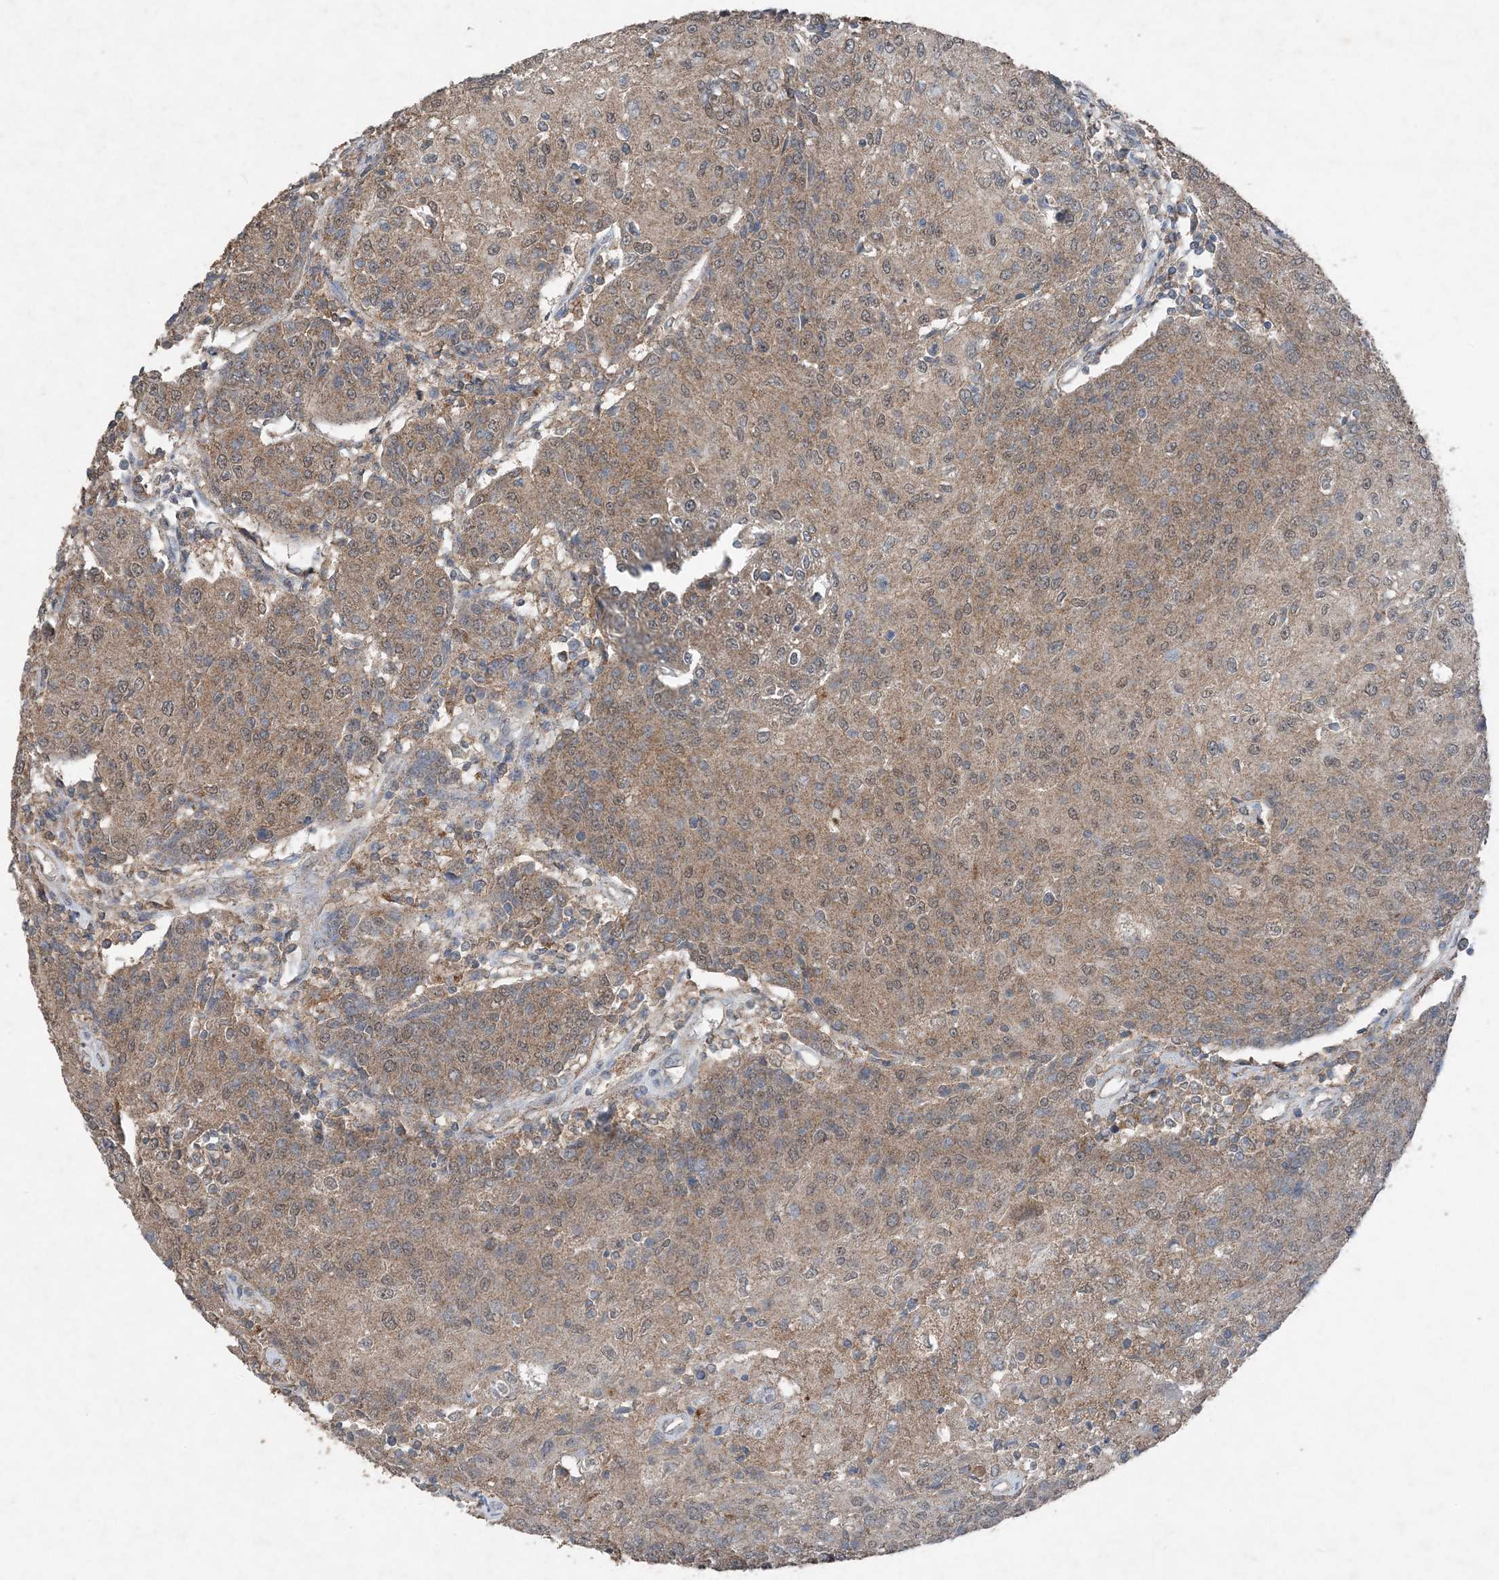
{"staining": {"intensity": "moderate", "quantity": ">75%", "location": "cytoplasmic/membranous,nuclear"}, "tissue": "urothelial cancer", "cell_type": "Tumor cells", "image_type": "cancer", "snomed": [{"axis": "morphology", "description": "Urothelial carcinoma, High grade"}, {"axis": "topography", "description": "Urinary bladder"}], "caption": "An image of urothelial carcinoma (high-grade) stained for a protein shows moderate cytoplasmic/membranous and nuclear brown staining in tumor cells.", "gene": "FCN3", "patient": {"sex": "female", "age": 85}}